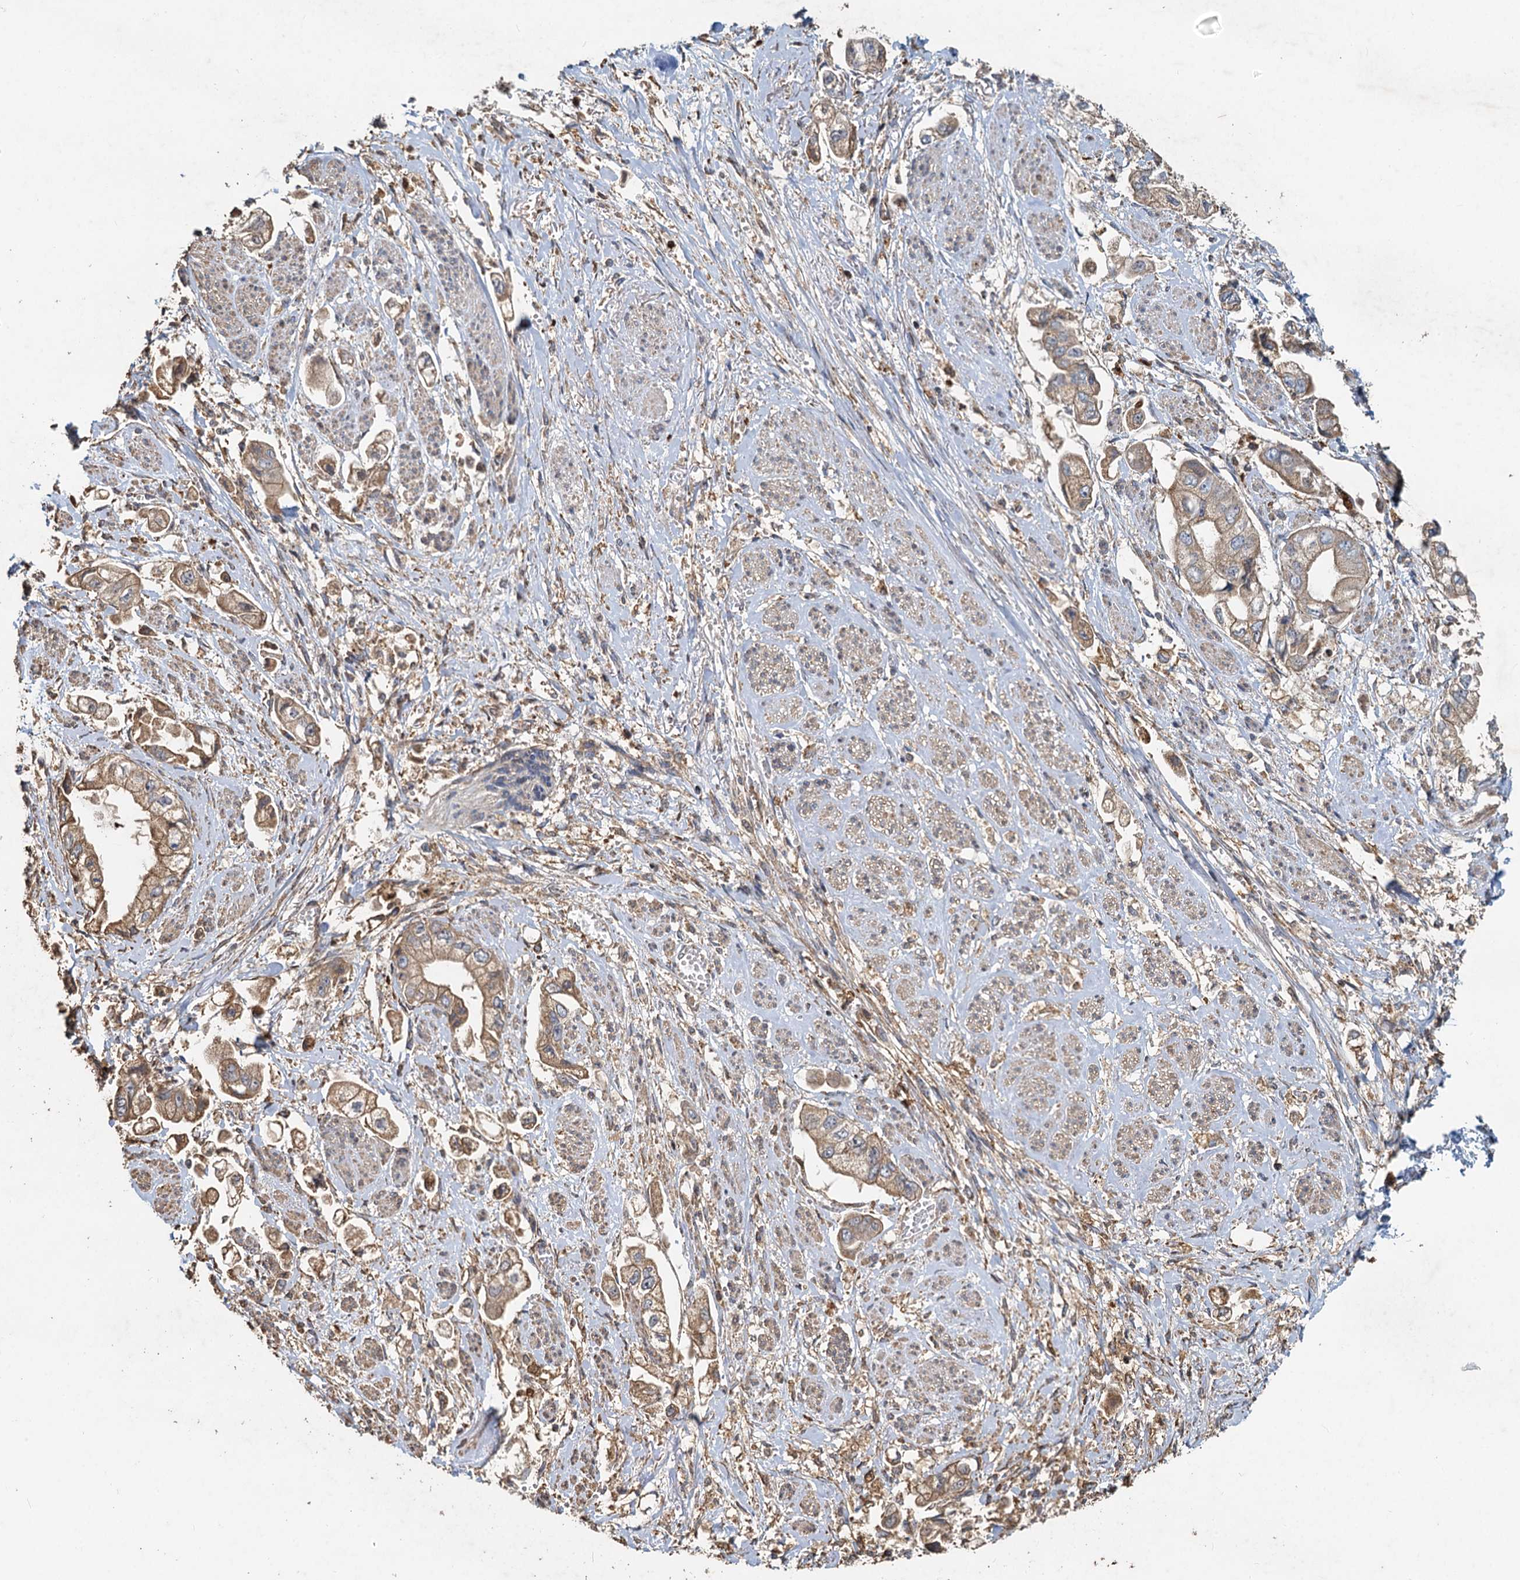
{"staining": {"intensity": "moderate", "quantity": ">75%", "location": "cytoplasmic/membranous"}, "tissue": "stomach cancer", "cell_type": "Tumor cells", "image_type": "cancer", "snomed": [{"axis": "morphology", "description": "Adenocarcinoma, NOS"}, {"axis": "topography", "description": "Stomach"}], "caption": "IHC image of neoplastic tissue: human stomach cancer (adenocarcinoma) stained using immunohistochemistry (IHC) displays medium levels of moderate protein expression localized specifically in the cytoplasmic/membranous of tumor cells, appearing as a cytoplasmic/membranous brown color.", "gene": "SDS", "patient": {"sex": "male", "age": 62}}